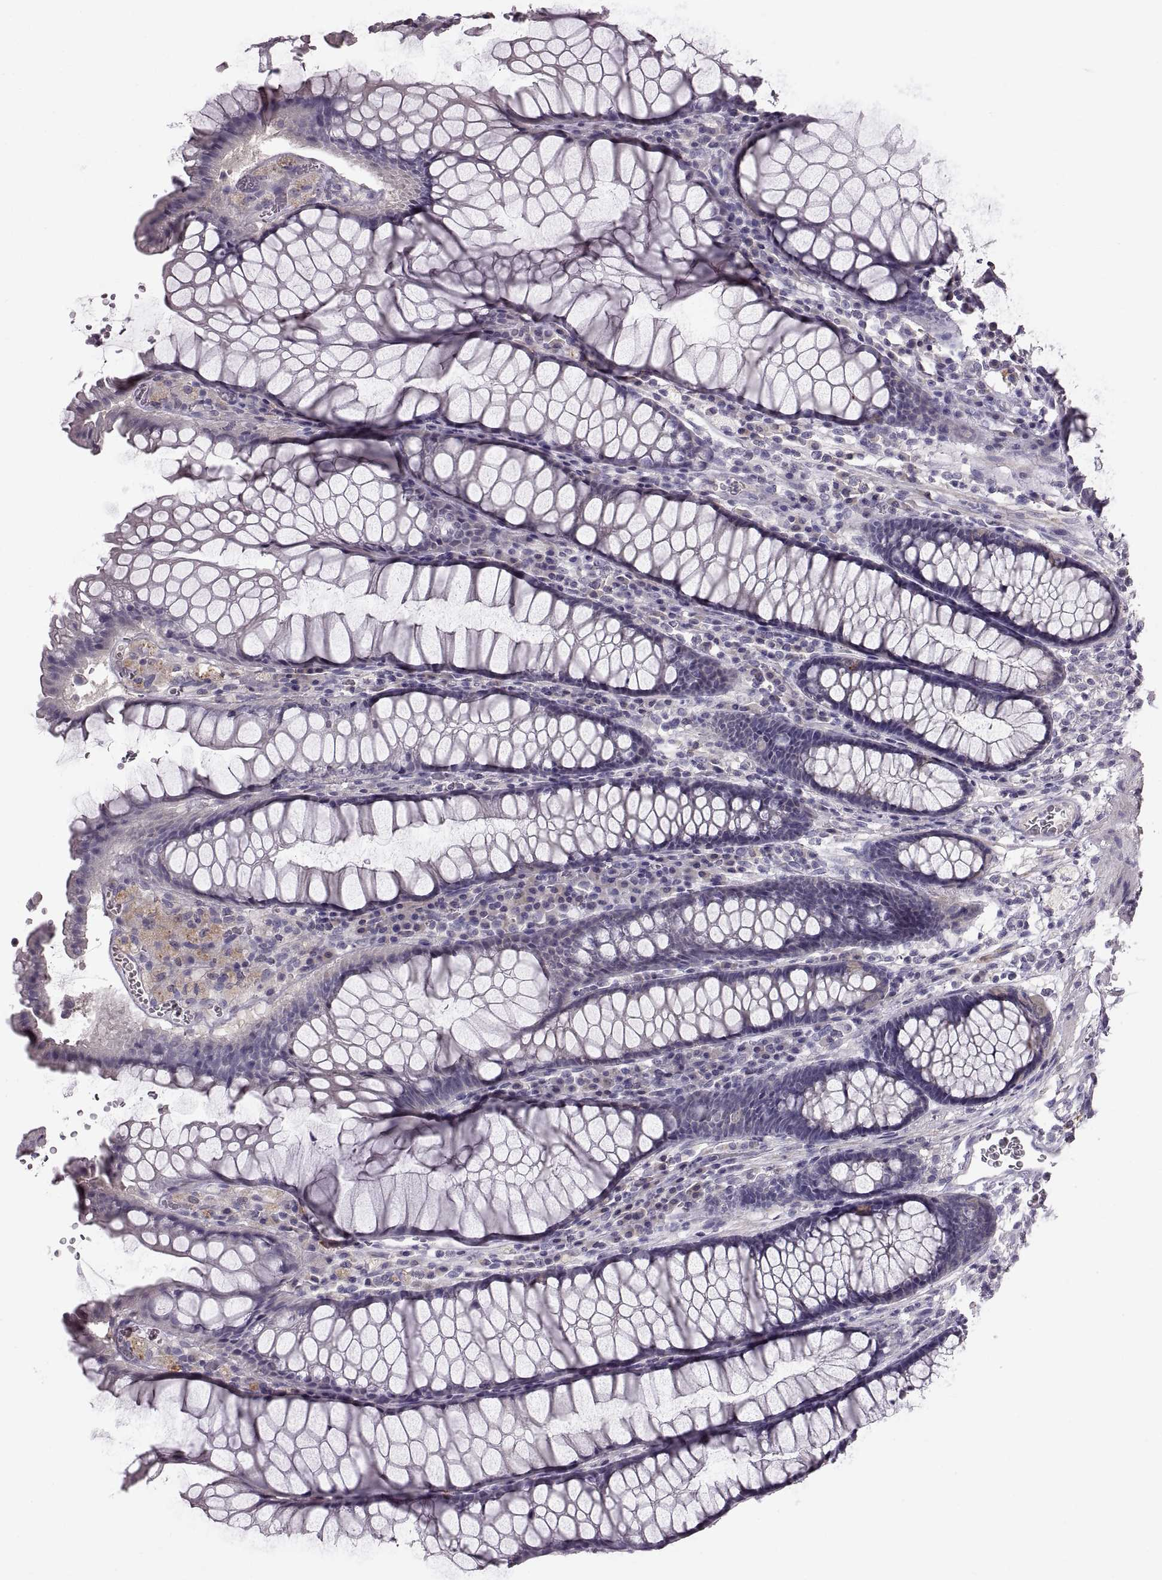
{"staining": {"intensity": "negative", "quantity": "none", "location": "none"}, "tissue": "rectum", "cell_type": "Glandular cells", "image_type": "normal", "snomed": [{"axis": "morphology", "description": "Normal tissue, NOS"}, {"axis": "topography", "description": "Rectum"}], "caption": "Immunohistochemistry (IHC) histopathology image of normal rectum: rectum stained with DAB (3,3'-diaminobenzidine) demonstrates no significant protein staining in glandular cells. The staining is performed using DAB brown chromogen with nuclei counter-stained in using hematoxylin.", "gene": "WFDC8", "patient": {"sex": "female", "age": 68}}